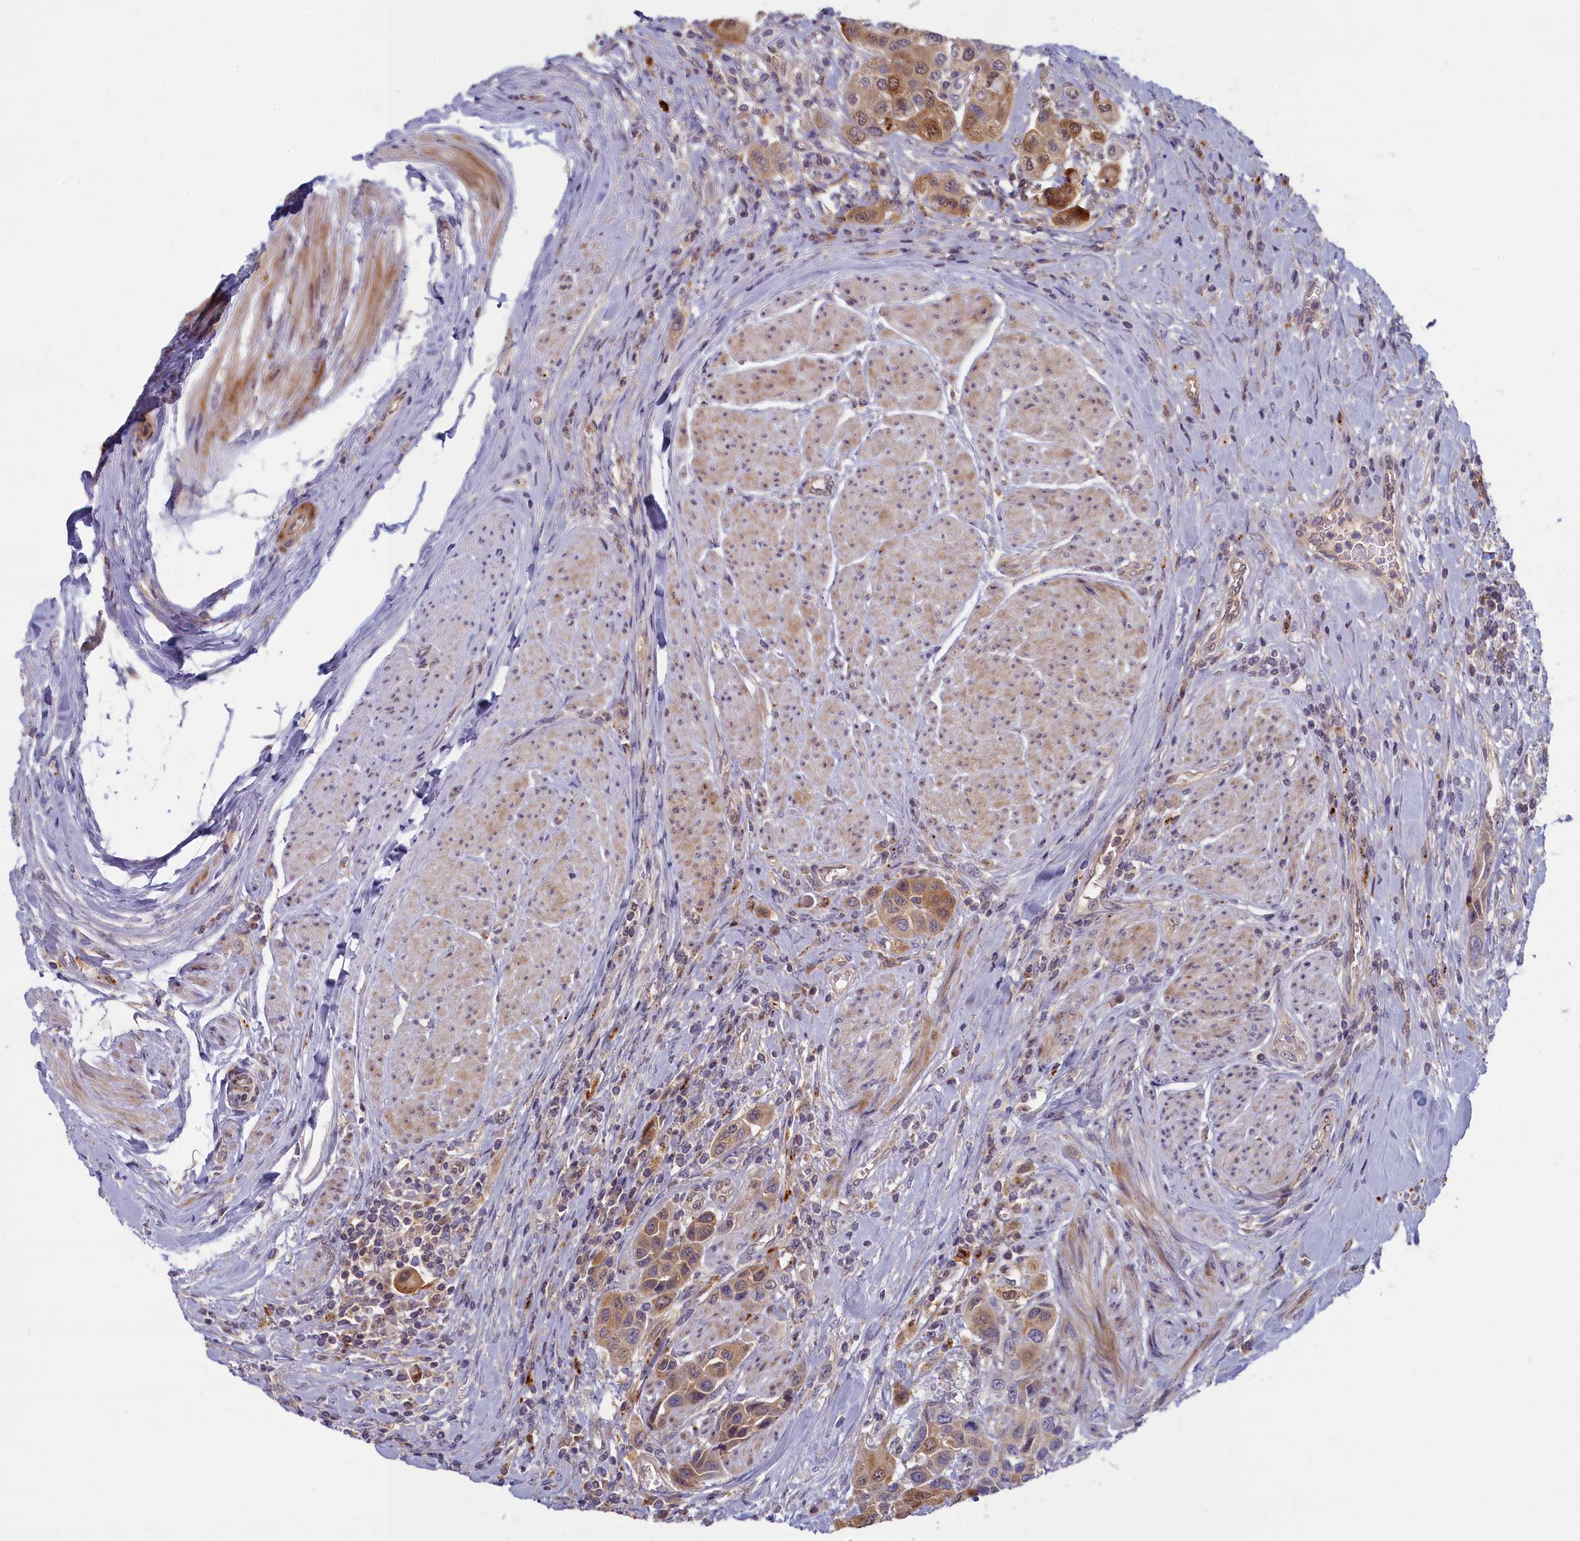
{"staining": {"intensity": "moderate", "quantity": ">75%", "location": "cytoplasmic/membranous,nuclear"}, "tissue": "urothelial cancer", "cell_type": "Tumor cells", "image_type": "cancer", "snomed": [{"axis": "morphology", "description": "Urothelial carcinoma, High grade"}, {"axis": "topography", "description": "Urinary bladder"}], "caption": "The image displays a brown stain indicating the presence of a protein in the cytoplasmic/membranous and nuclear of tumor cells in high-grade urothelial carcinoma. Nuclei are stained in blue.", "gene": "FCSK", "patient": {"sex": "male", "age": 50}}